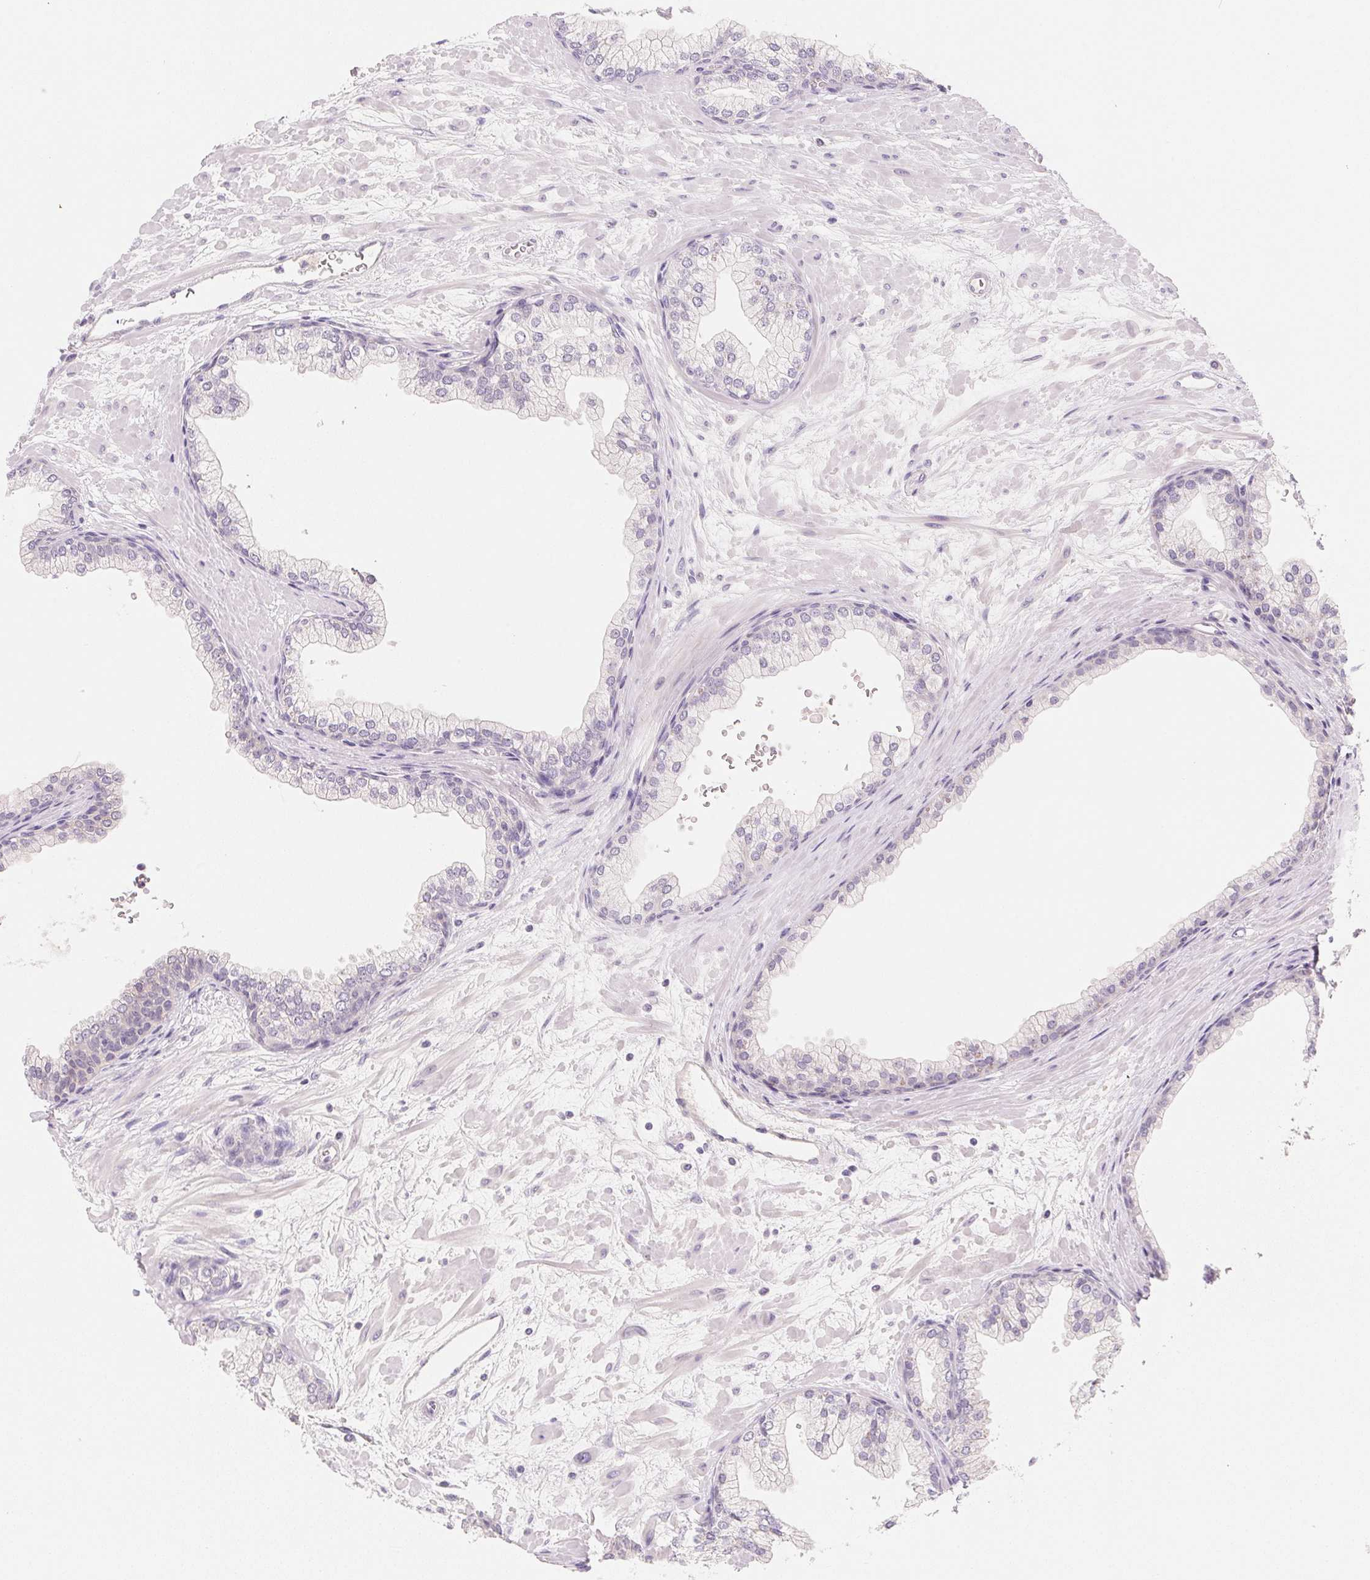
{"staining": {"intensity": "negative", "quantity": "none", "location": "none"}, "tissue": "prostate", "cell_type": "Glandular cells", "image_type": "normal", "snomed": [{"axis": "morphology", "description": "Normal tissue, NOS"}, {"axis": "topography", "description": "Prostate"}, {"axis": "topography", "description": "Peripheral nerve tissue"}], "caption": "The immunohistochemistry micrograph has no significant positivity in glandular cells of prostate. (DAB (3,3'-diaminobenzidine) immunohistochemistry visualized using brightfield microscopy, high magnification).", "gene": "MCOLN3", "patient": {"sex": "male", "age": 61}}